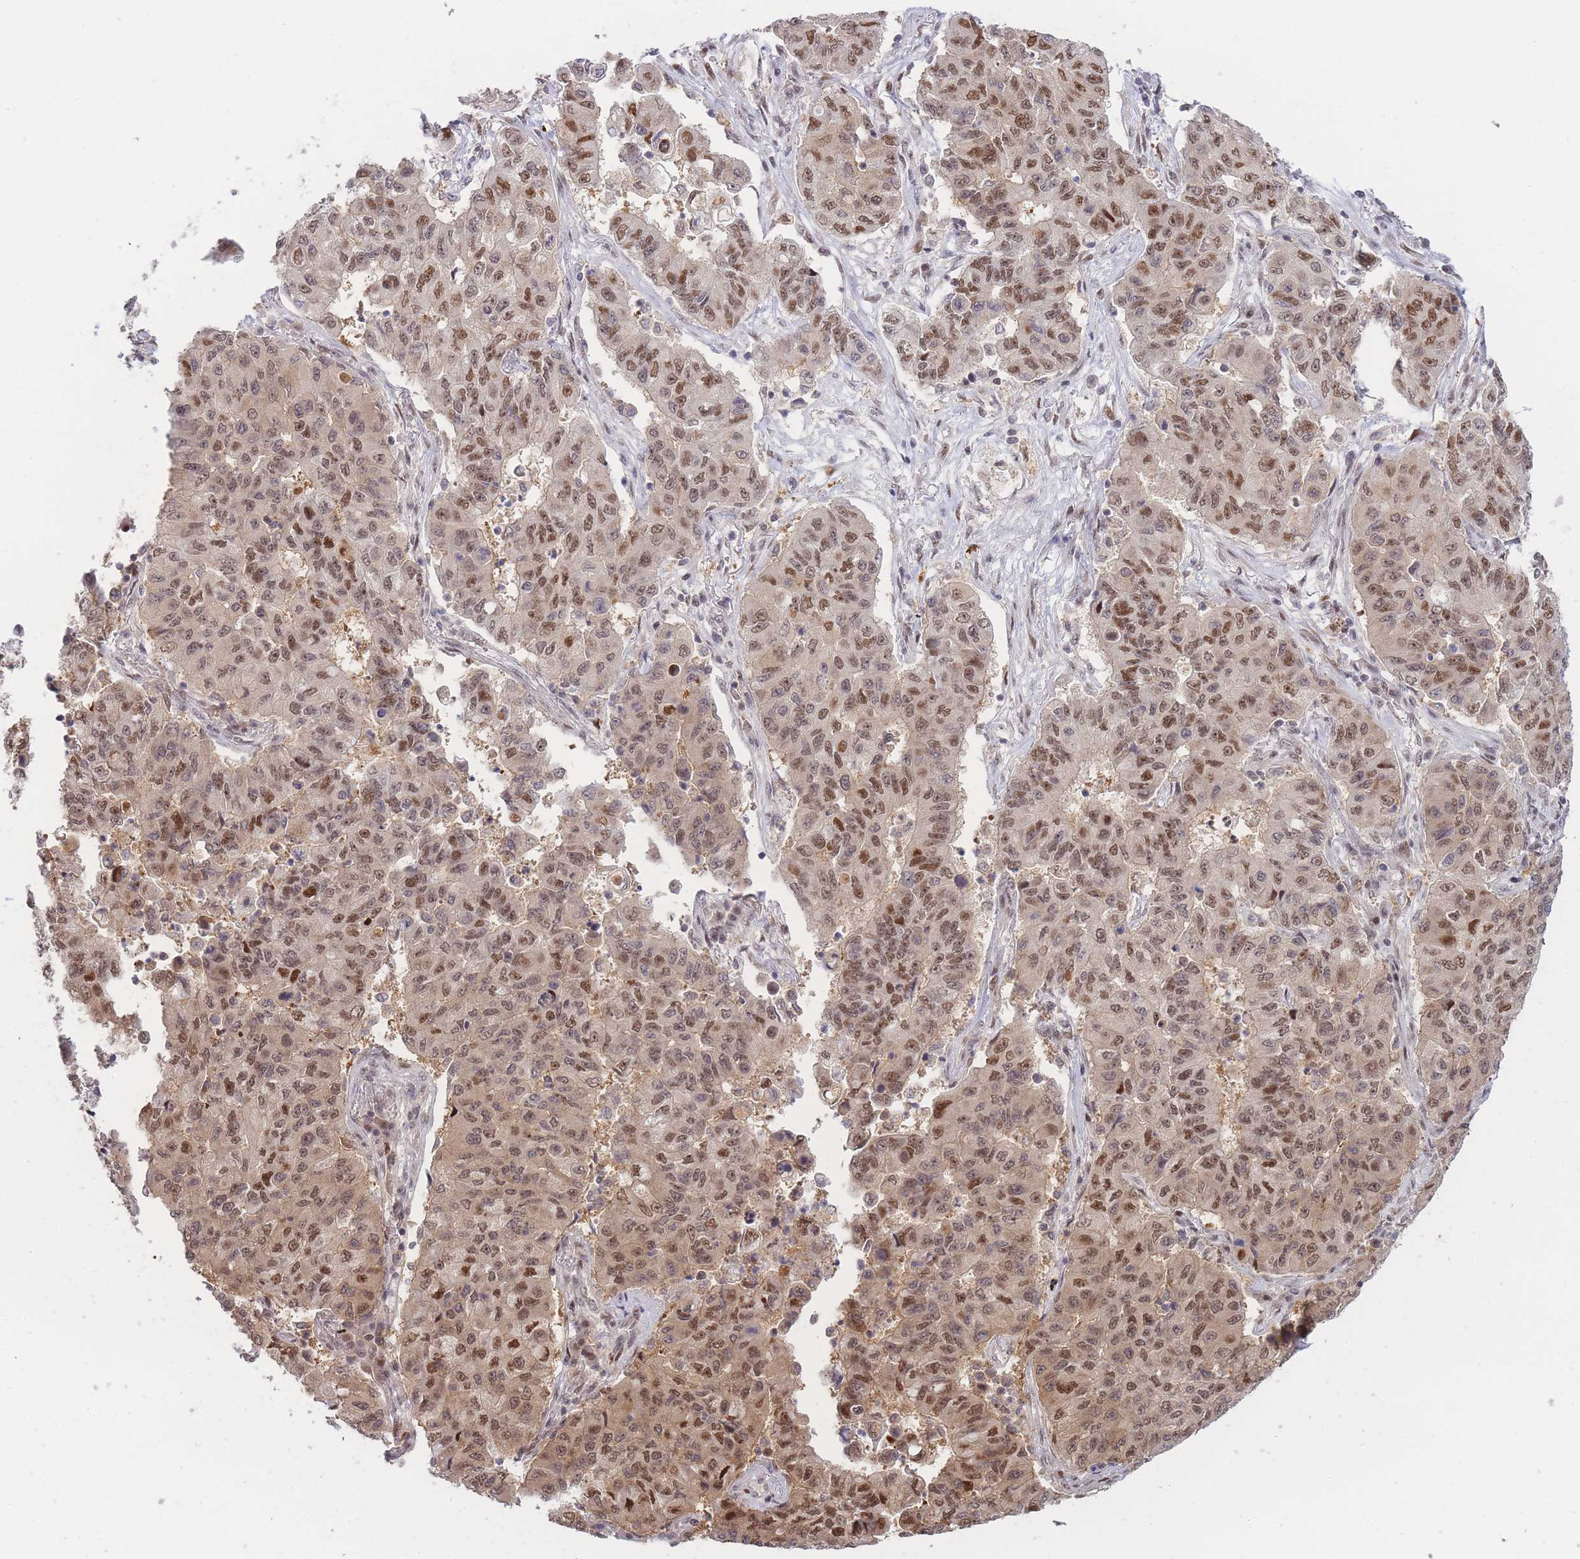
{"staining": {"intensity": "moderate", "quantity": ">75%", "location": "nuclear"}, "tissue": "lung cancer", "cell_type": "Tumor cells", "image_type": "cancer", "snomed": [{"axis": "morphology", "description": "Squamous cell carcinoma, NOS"}, {"axis": "topography", "description": "Lung"}], "caption": "Immunohistochemistry (IHC) (DAB (3,3'-diaminobenzidine)) staining of lung squamous cell carcinoma displays moderate nuclear protein positivity in about >75% of tumor cells.", "gene": "DEAF1", "patient": {"sex": "male", "age": 74}}